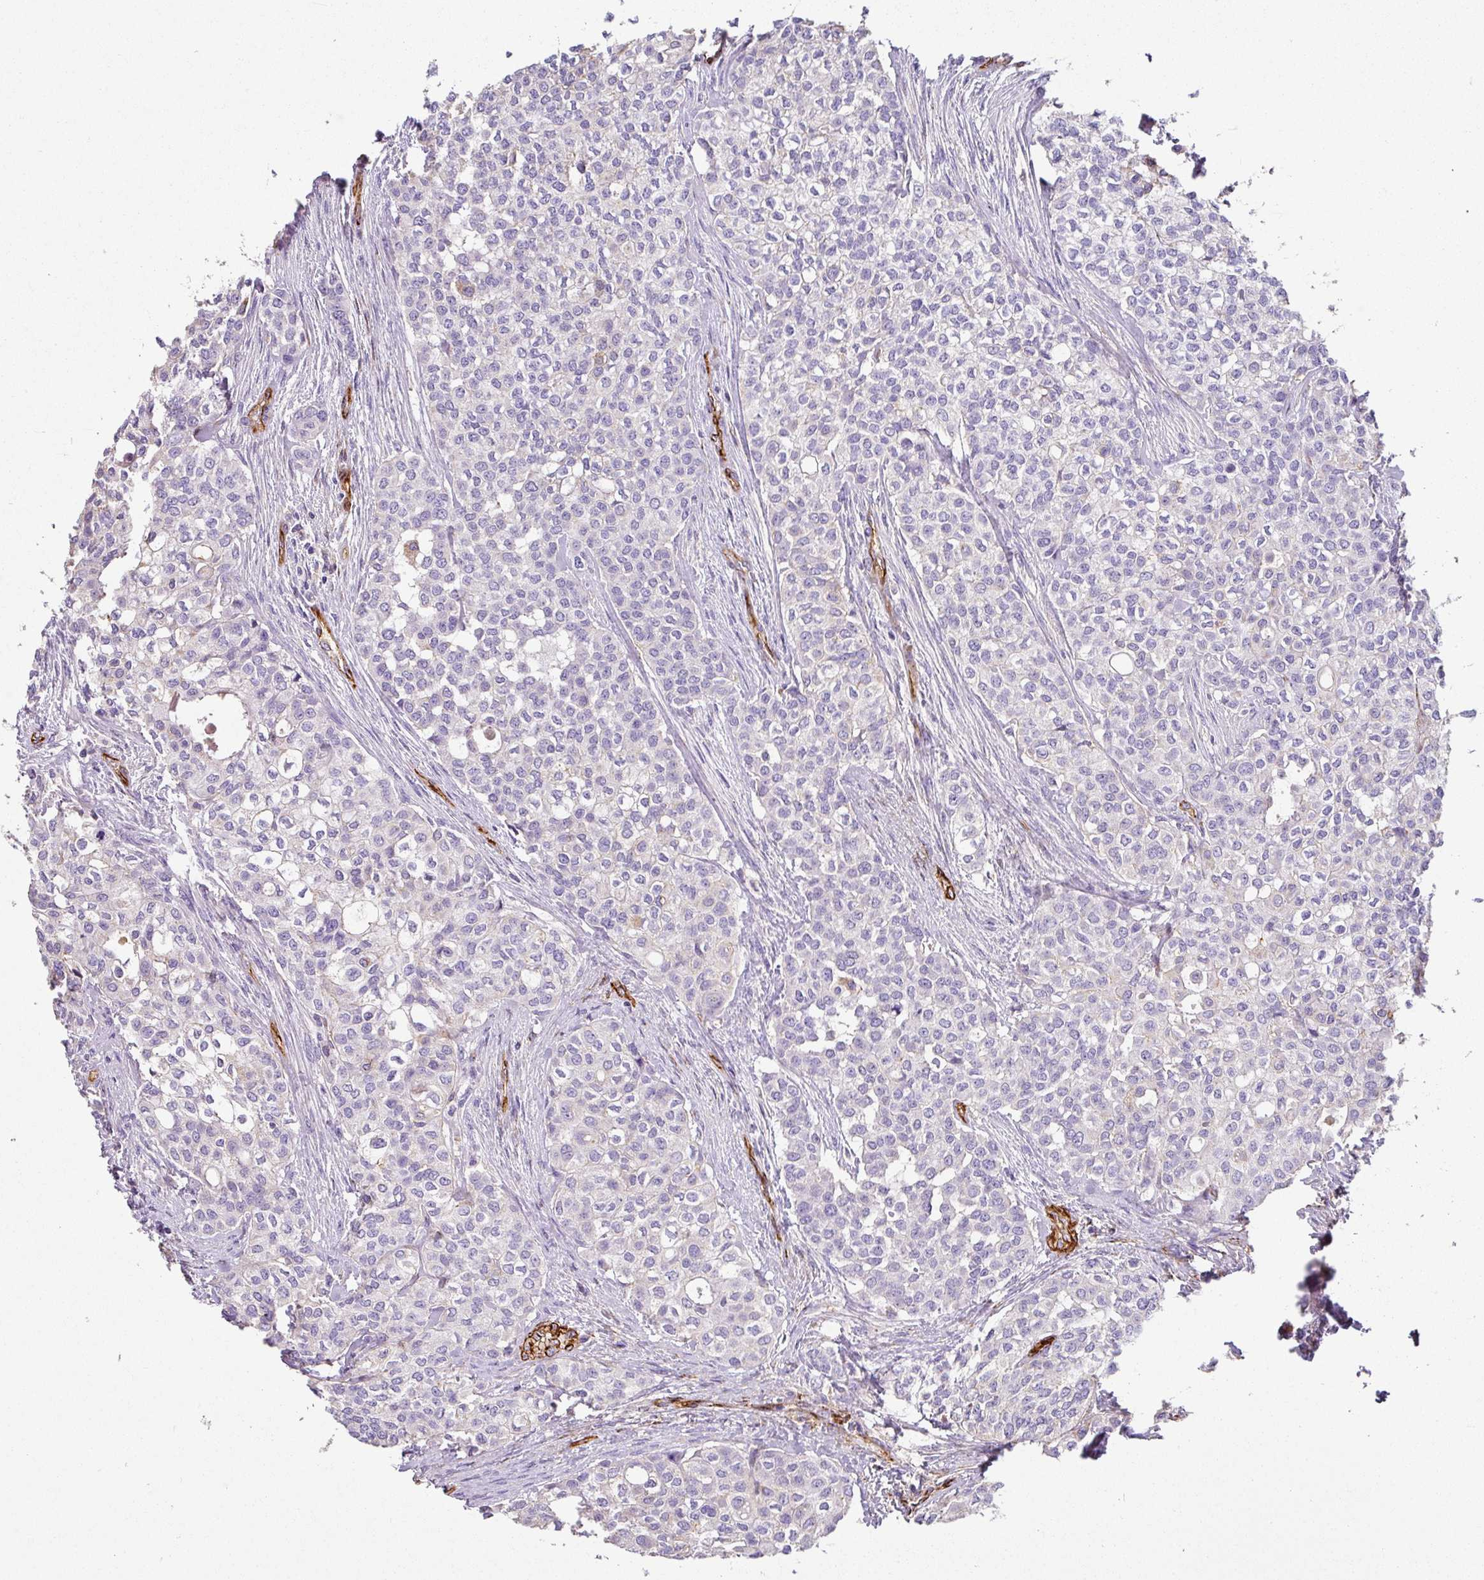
{"staining": {"intensity": "negative", "quantity": "none", "location": "none"}, "tissue": "head and neck cancer", "cell_type": "Tumor cells", "image_type": "cancer", "snomed": [{"axis": "morphology", "description": "Adenocarcinoma, NOS"}, {"axis": "topography", "description": "Head-Neck"}], "caption": "Human adenocarcinoma (head and neck) stained for a protein using IHC exhibits no staining in tumor cells.", "gene": "SLC25A17", "patient": {"sex": "male", "age": 81}}